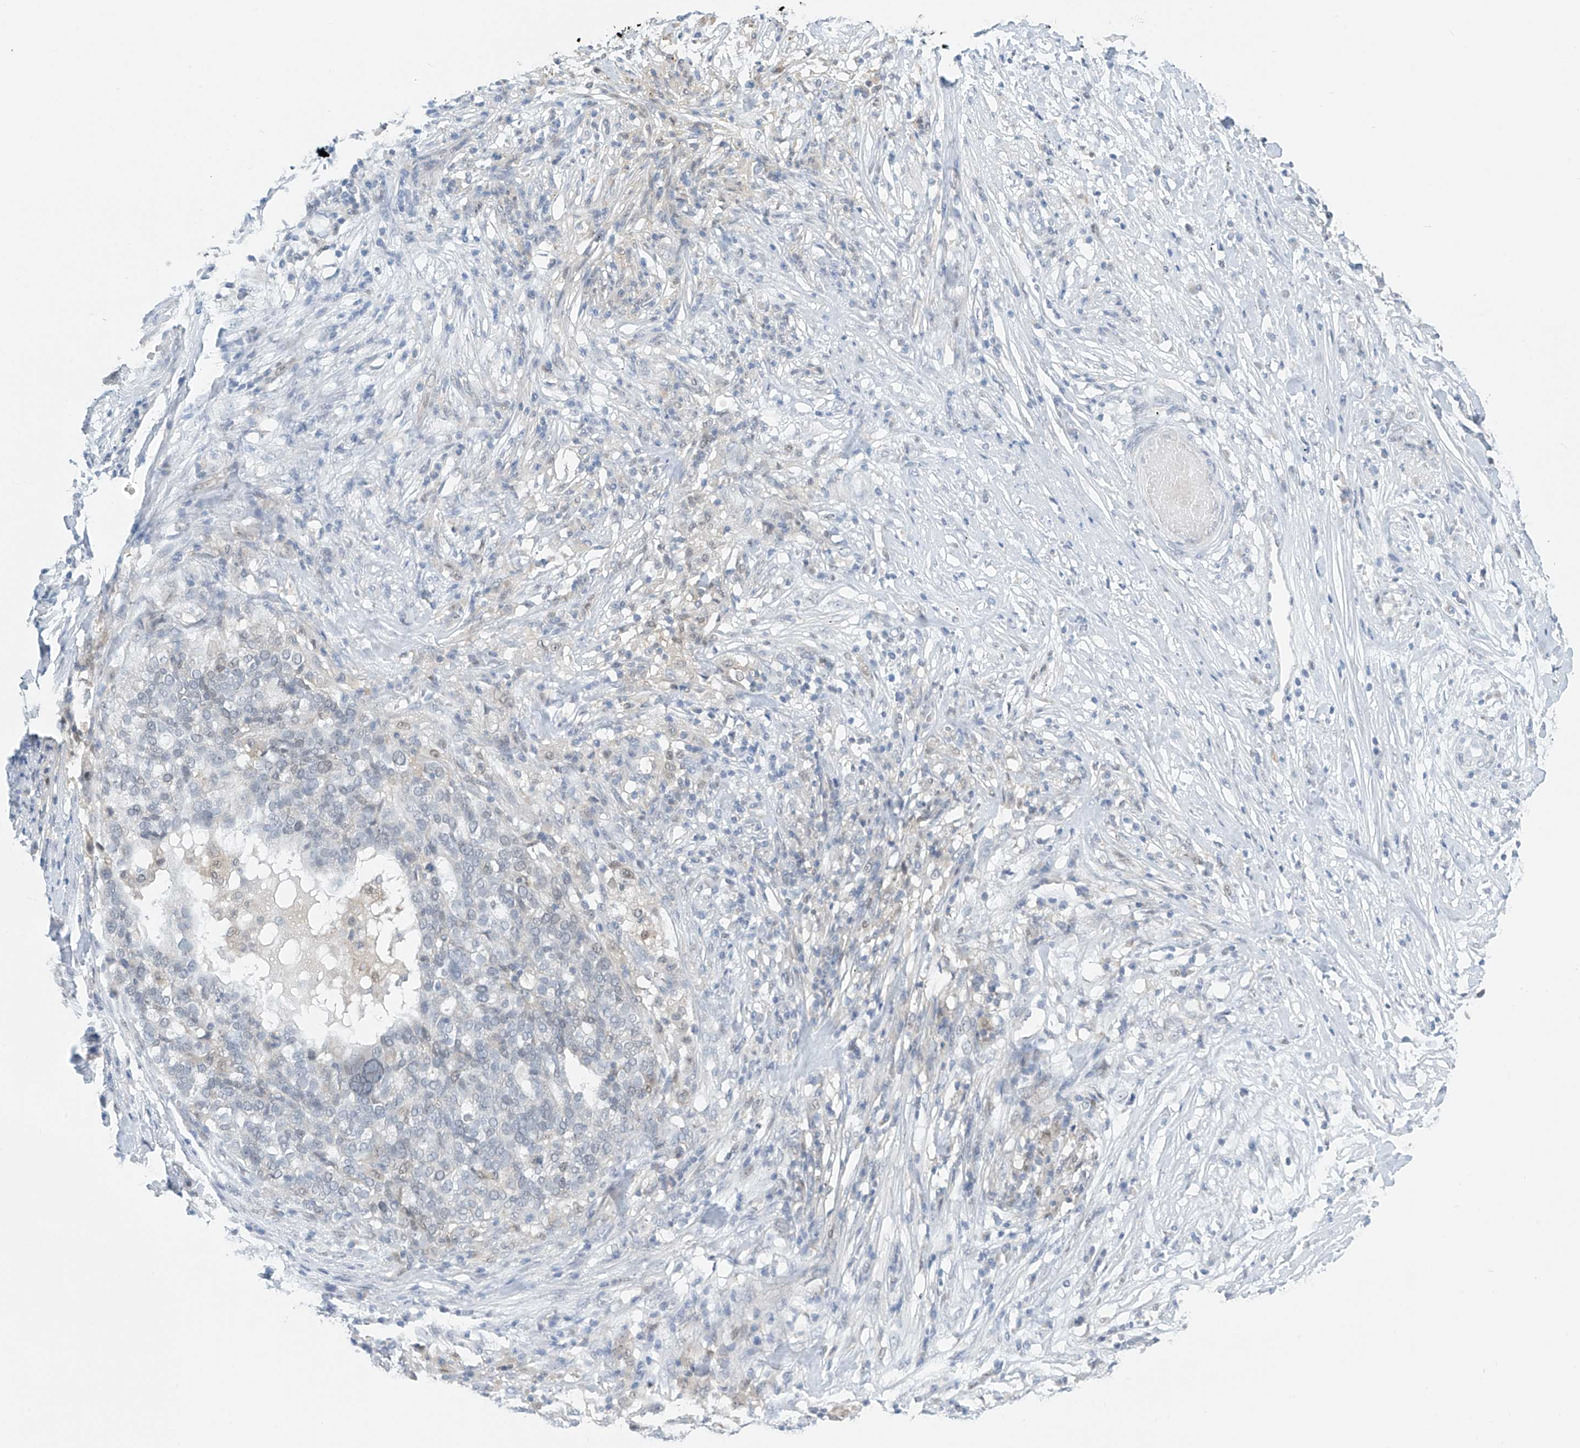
{"staining": {"intensity": "negative", "quantity": "none", "location": "none"}, "tissue": "ovarian cancer", "cell_type": "Tumor cells", "image_type": "cancer", "snomed": [{"axis": "morphology", "description": "Cystadenocarcinoma, serous, NOS"}, {"axis": "topography", "description": "Ovary"}], "caption": "Human serous cystadenocarcinoma (ovarian) stained for a protein using immunohistochemistry reveals no expression in tumor cells.", "gene": "APLF", "patient": {"sex": "female", "age": 59}}